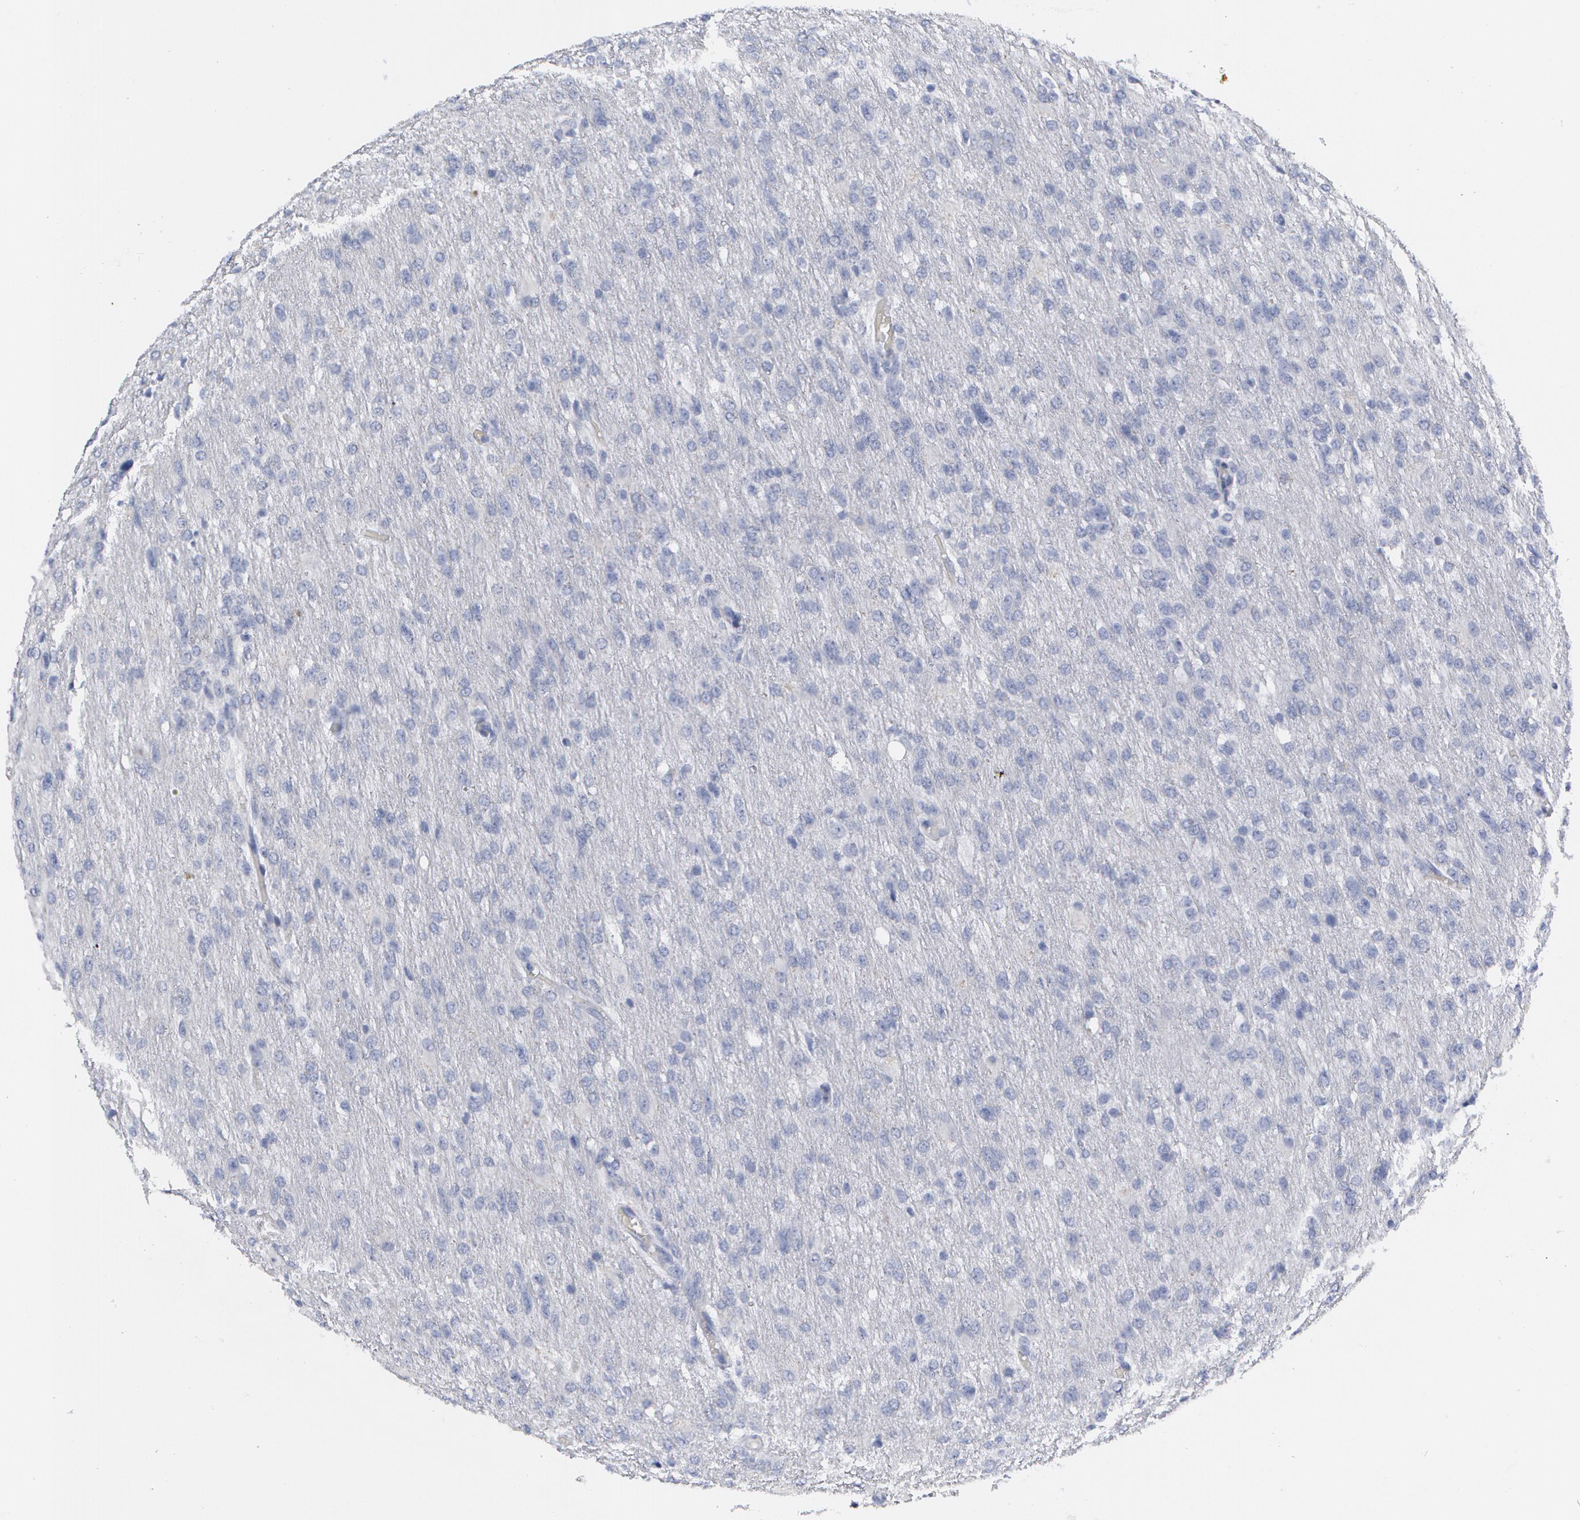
{"staining": {"intensity": "negative", "quantity": "none", "location": "none"}, "tissue": "glioma", "cell_type": "Tumor cells", "image_type": "cancer", "snomed": [{"axis": "morphology", "description": "Glioma, malignant, High grade"}, {"axis": "topography", "description": "Brain"}], "caption": "DAB immunohistochemical staining of malignant glioma (high-grade) demonstrates no significant positivity in tumor cells.", "gene": "SMC1B", "patient": {"sex": "male", "age": 68}}